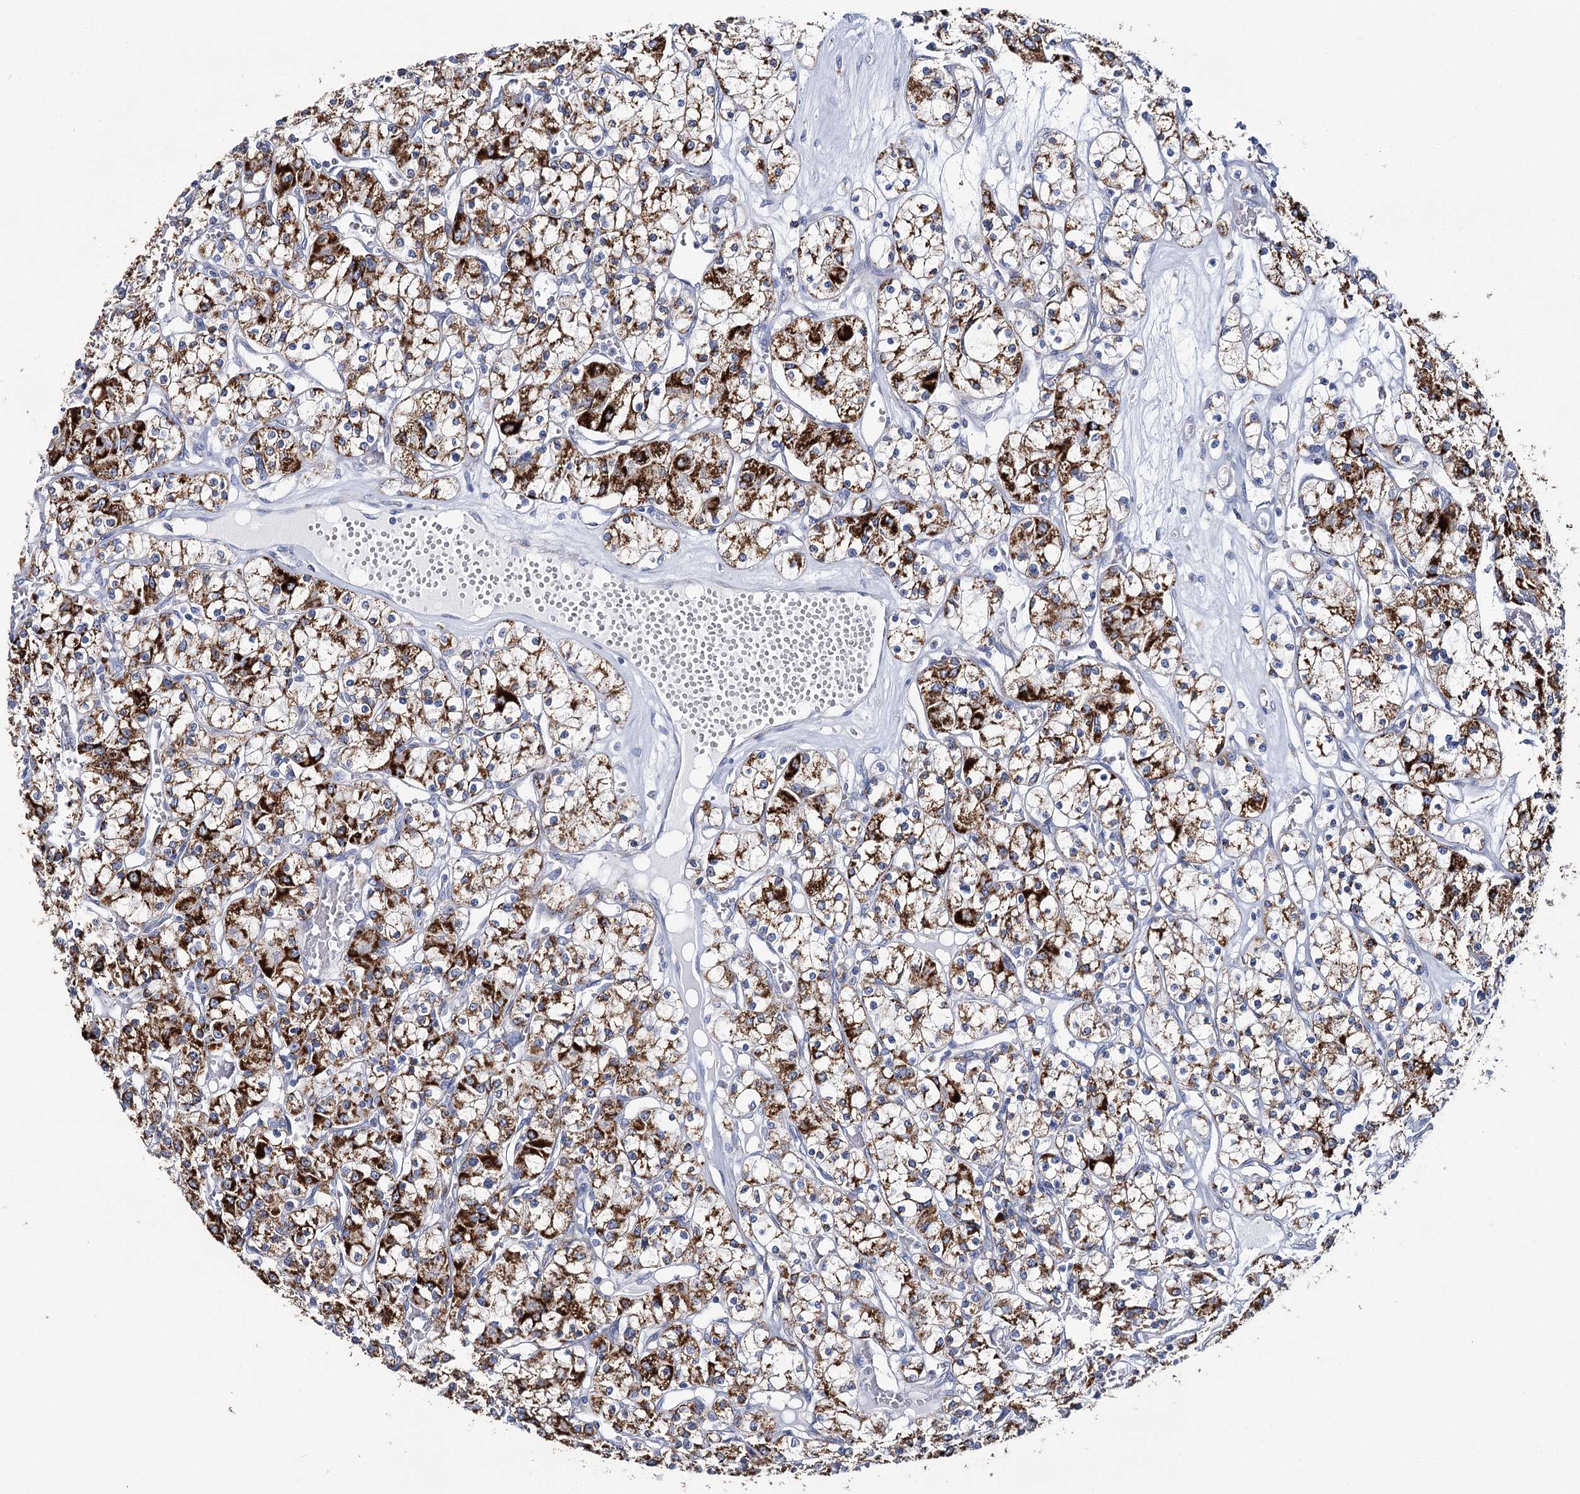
{"staining": {"intensity": "strong", "quantity": ">75%", "location": "cytoplasmic/membranous"}, "tissue": "renal cancer", "cell_type": "Tumor cells", "image_type": "cancer", "snomed": [{"axis": "morphology", "description": "Adenocarcinoma, NOS"}, {"axis": "topography", "description": "Kidney"}], "caption": "Protein staining reveals strong cytoplasmic/membranous staining in approximately >75% of tumor cells in renal cancer.", "gene": "THUMPD3", "patient": {"sex": "female", "age": 59}}